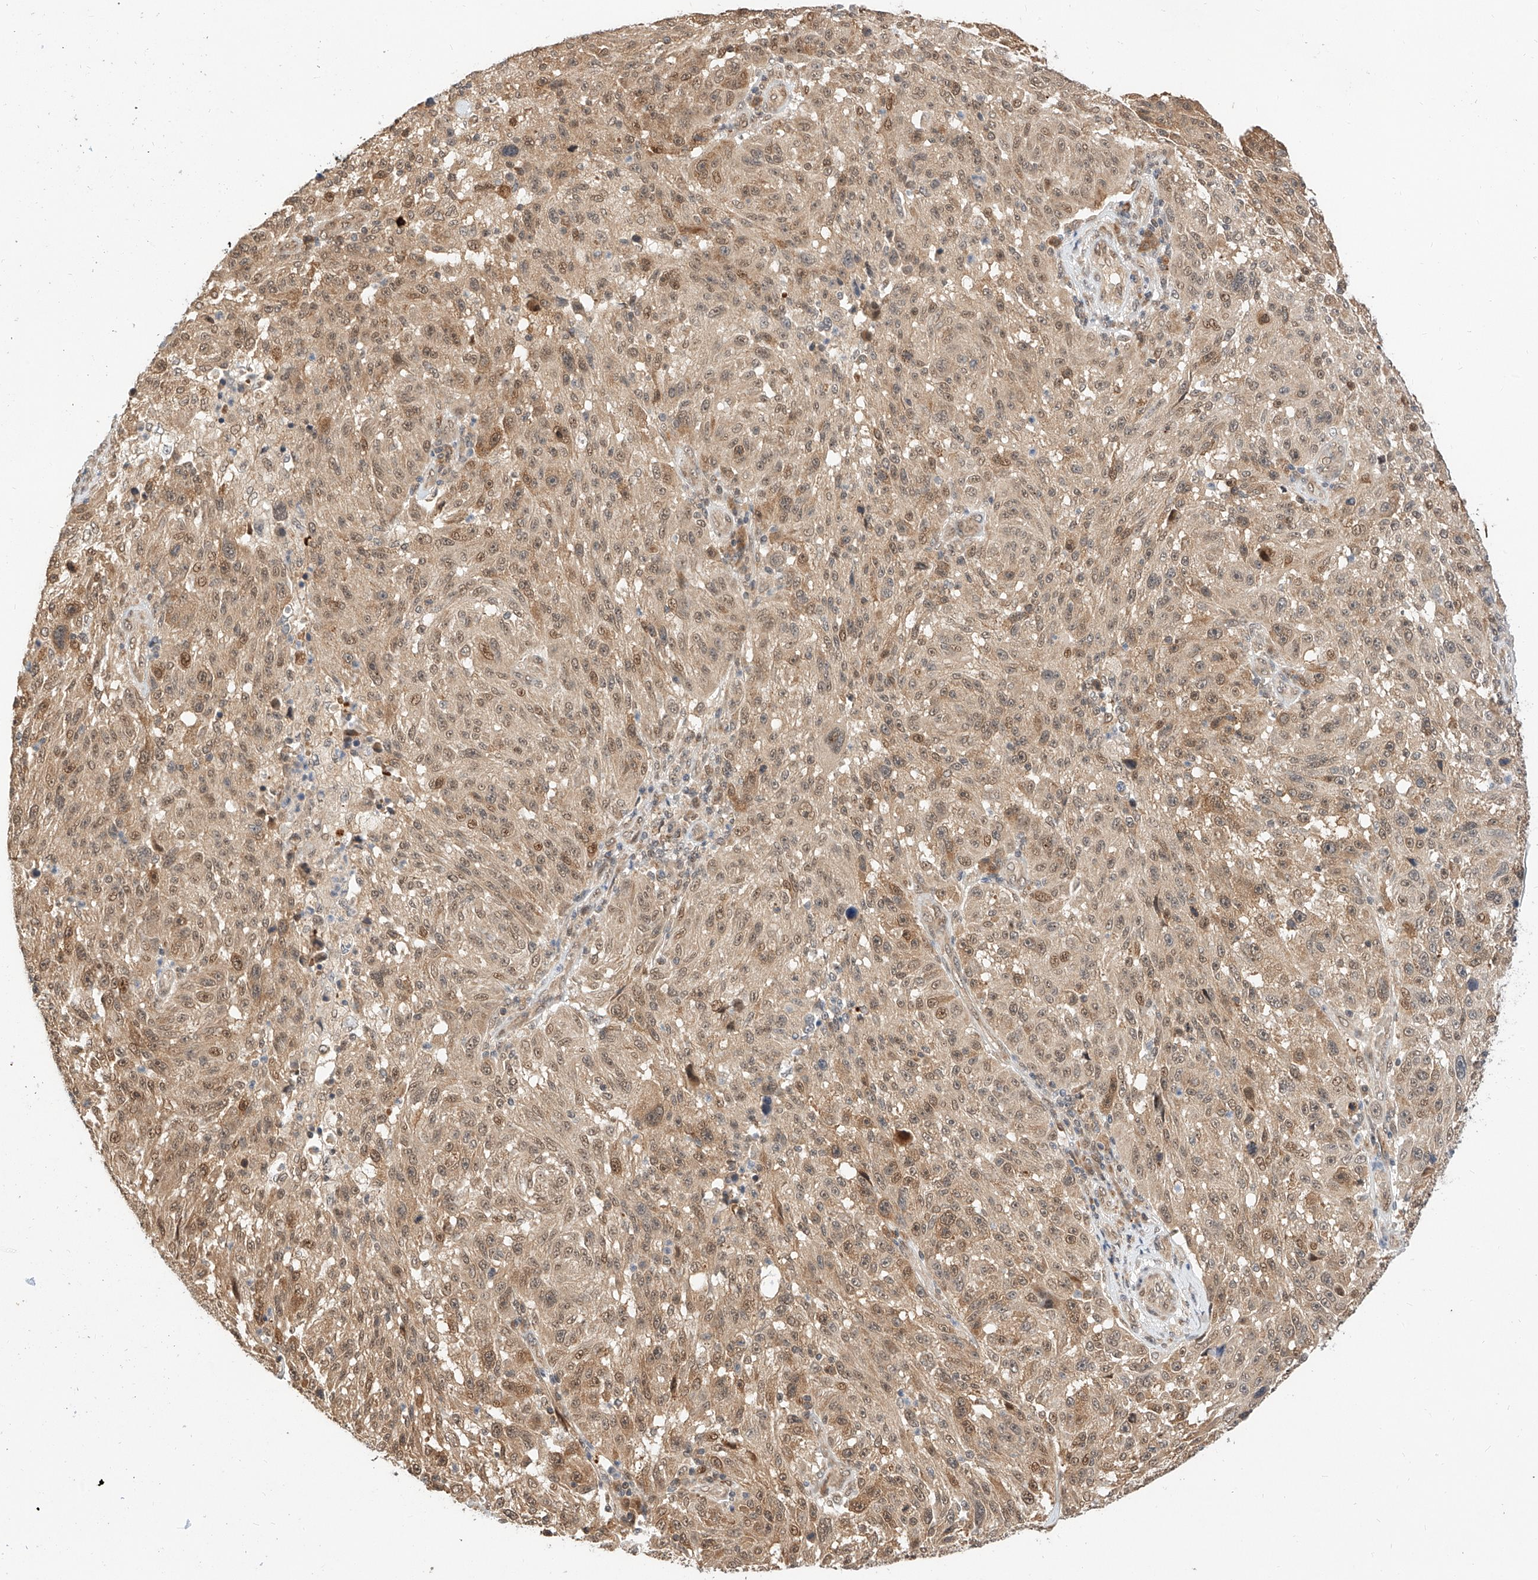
{"staining": {"intensity": "weak", "quantity": ">75%", "location": "cytoplasmic/membranous,nuclear"}, "tissue": "melanoma", "cell_type": "Tumor cells", "image_type": "cancer", "snomed": [{"axis": "morphology", "description": "Malignant melanoma, NOS"}, {"axis": "topography", "description": "Skin"}], "caption": "Immunohistochemical staining of human malignant melanoma shows low levels of weak cytoplasmic/membranous and nuclear expression in approximately >75% of tumor cells. (DAB (3,3'-diaminobenzidine) IHC with brightfield microscopy, high magnification).", "gene": "EIF4H", "patient": {"sex": "male", "age": 53}}